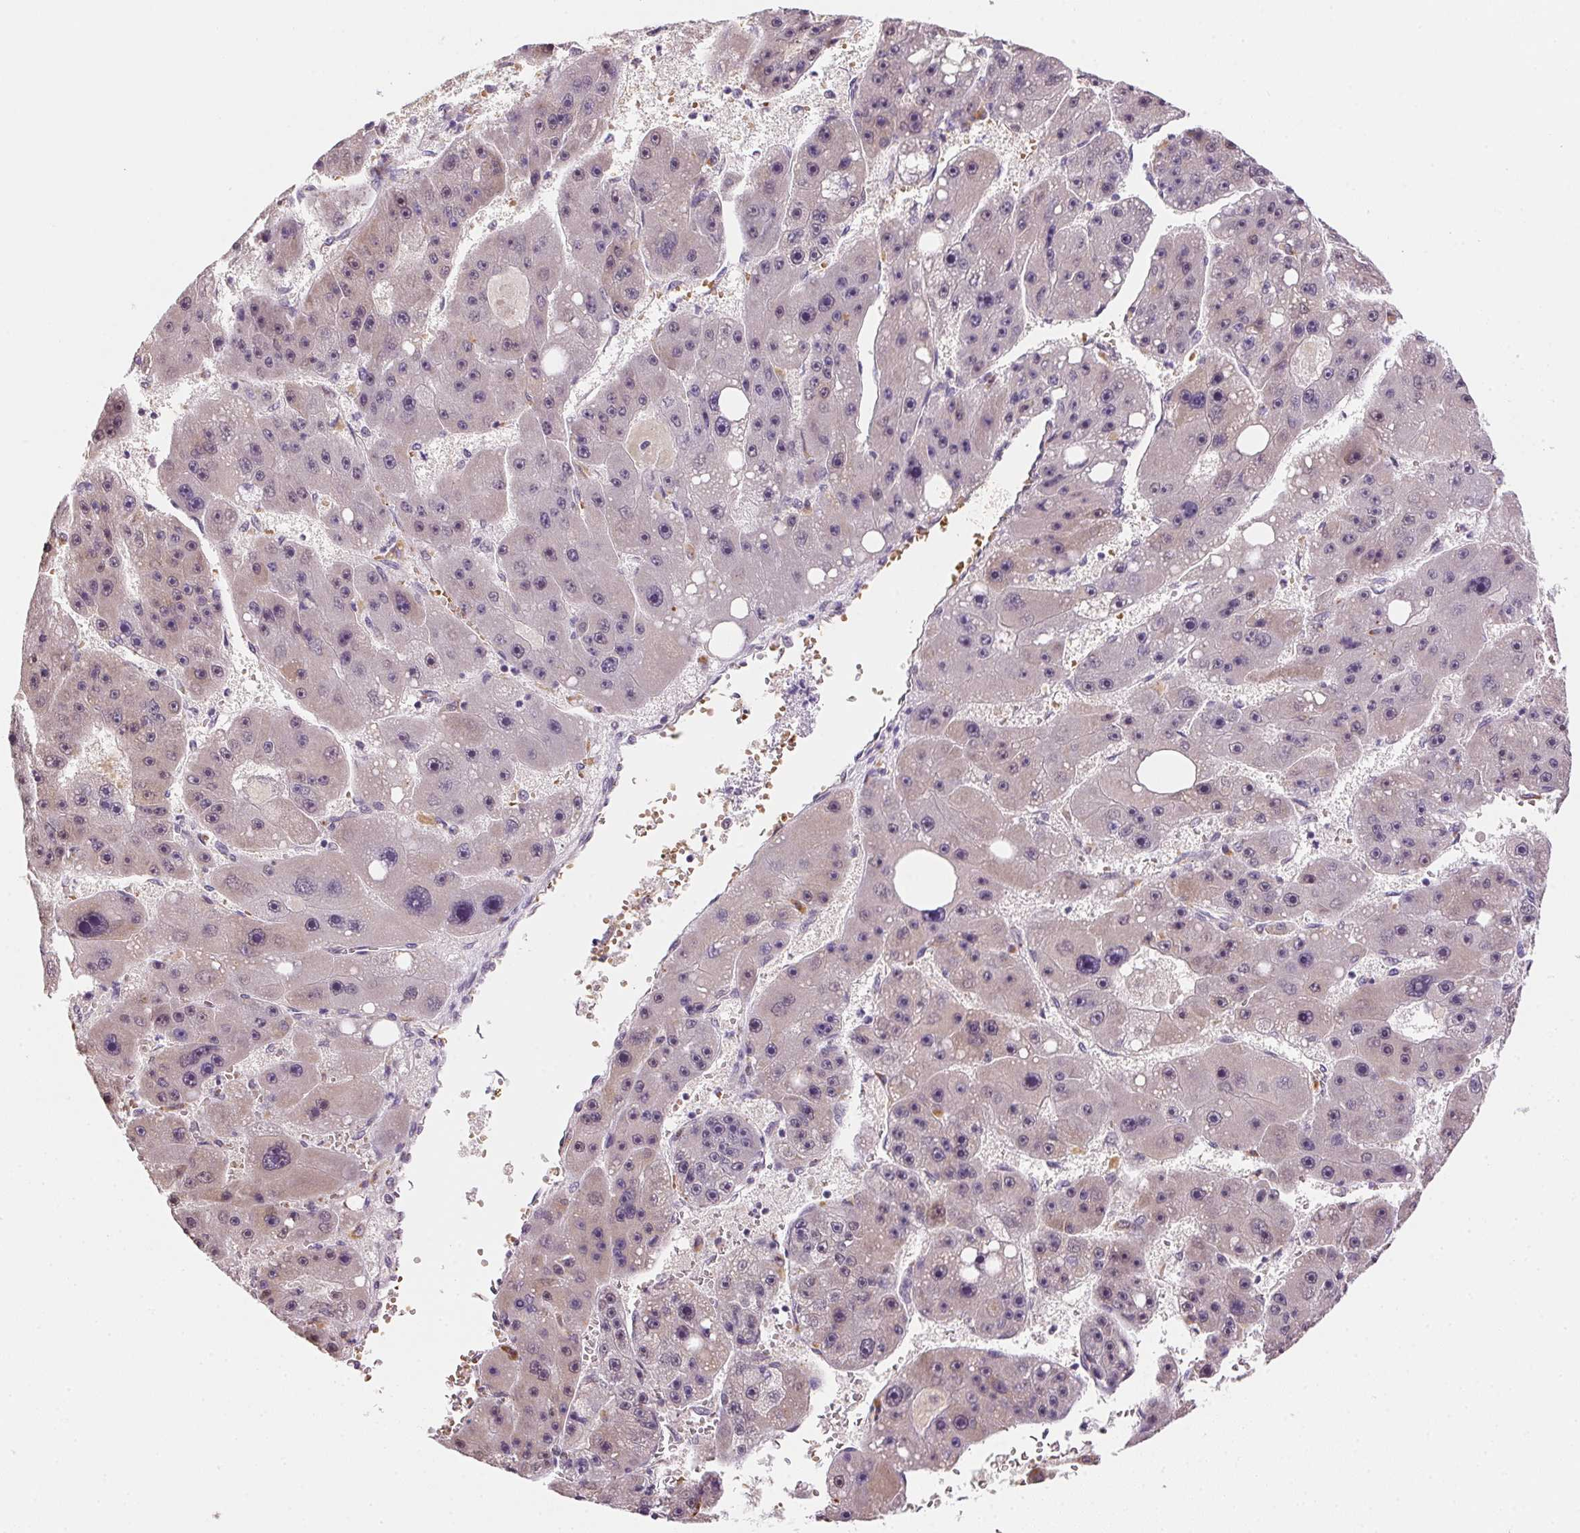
{"staining": {"intensity": "negative", "quantity": "none", "location": "none"}, "tissue": "liver cancer", "cell_type": "Tumor cells", "image_type": "cancer", "snomed": [{"axis": "morphology", "description": "Carcinoma, Hepatocellular, NOS"}, {"axis": "topography", "description": "Liver"}], "caption": "Human liver cancer (hepatocellular carcinoma) stained for a protein using IHC reveals no positivity in tumor cells.", "gene": "METTL13", "patient": {"sex": "female", "age": 61}}